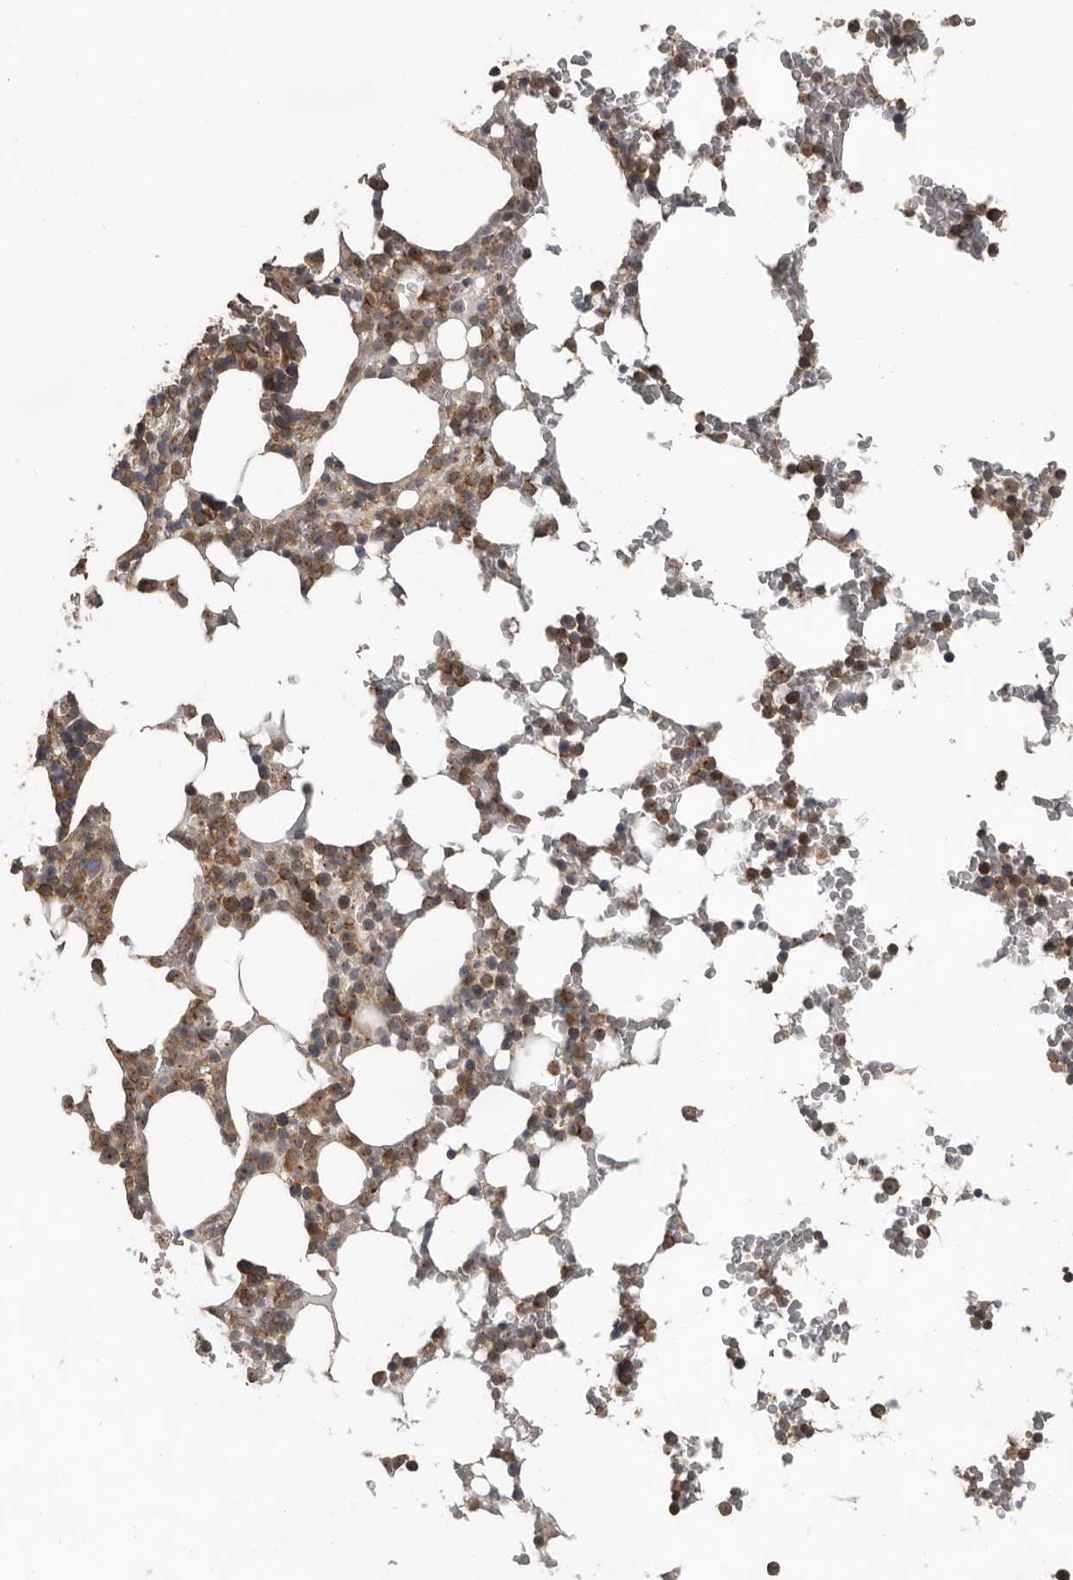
{"staining": {"intensity": "moderate", "quantity": "25%-75%", "location": "cytoplasmic/membranous"}, "tissue": "bone marrow", "cell_type": "Hematopoietic cells", "image_type": "normal", "snomed": [{"axis": "morphology", "description": "Normal tissue, NOS"}, {"axis": "topography", "description": "Bone marrow"}], "caption": "Immunohistochemical staining of normal human bone marrow demonstrates medium levels of moderate cytoplasmic/membranous positivity in approximately 25%-75% of hematopoietic cells. (brown staining indicates protein expression, while blue staining denotes nuclei).", "gene": "CEP350", "patient": {"sex": "male", "age": 58}}